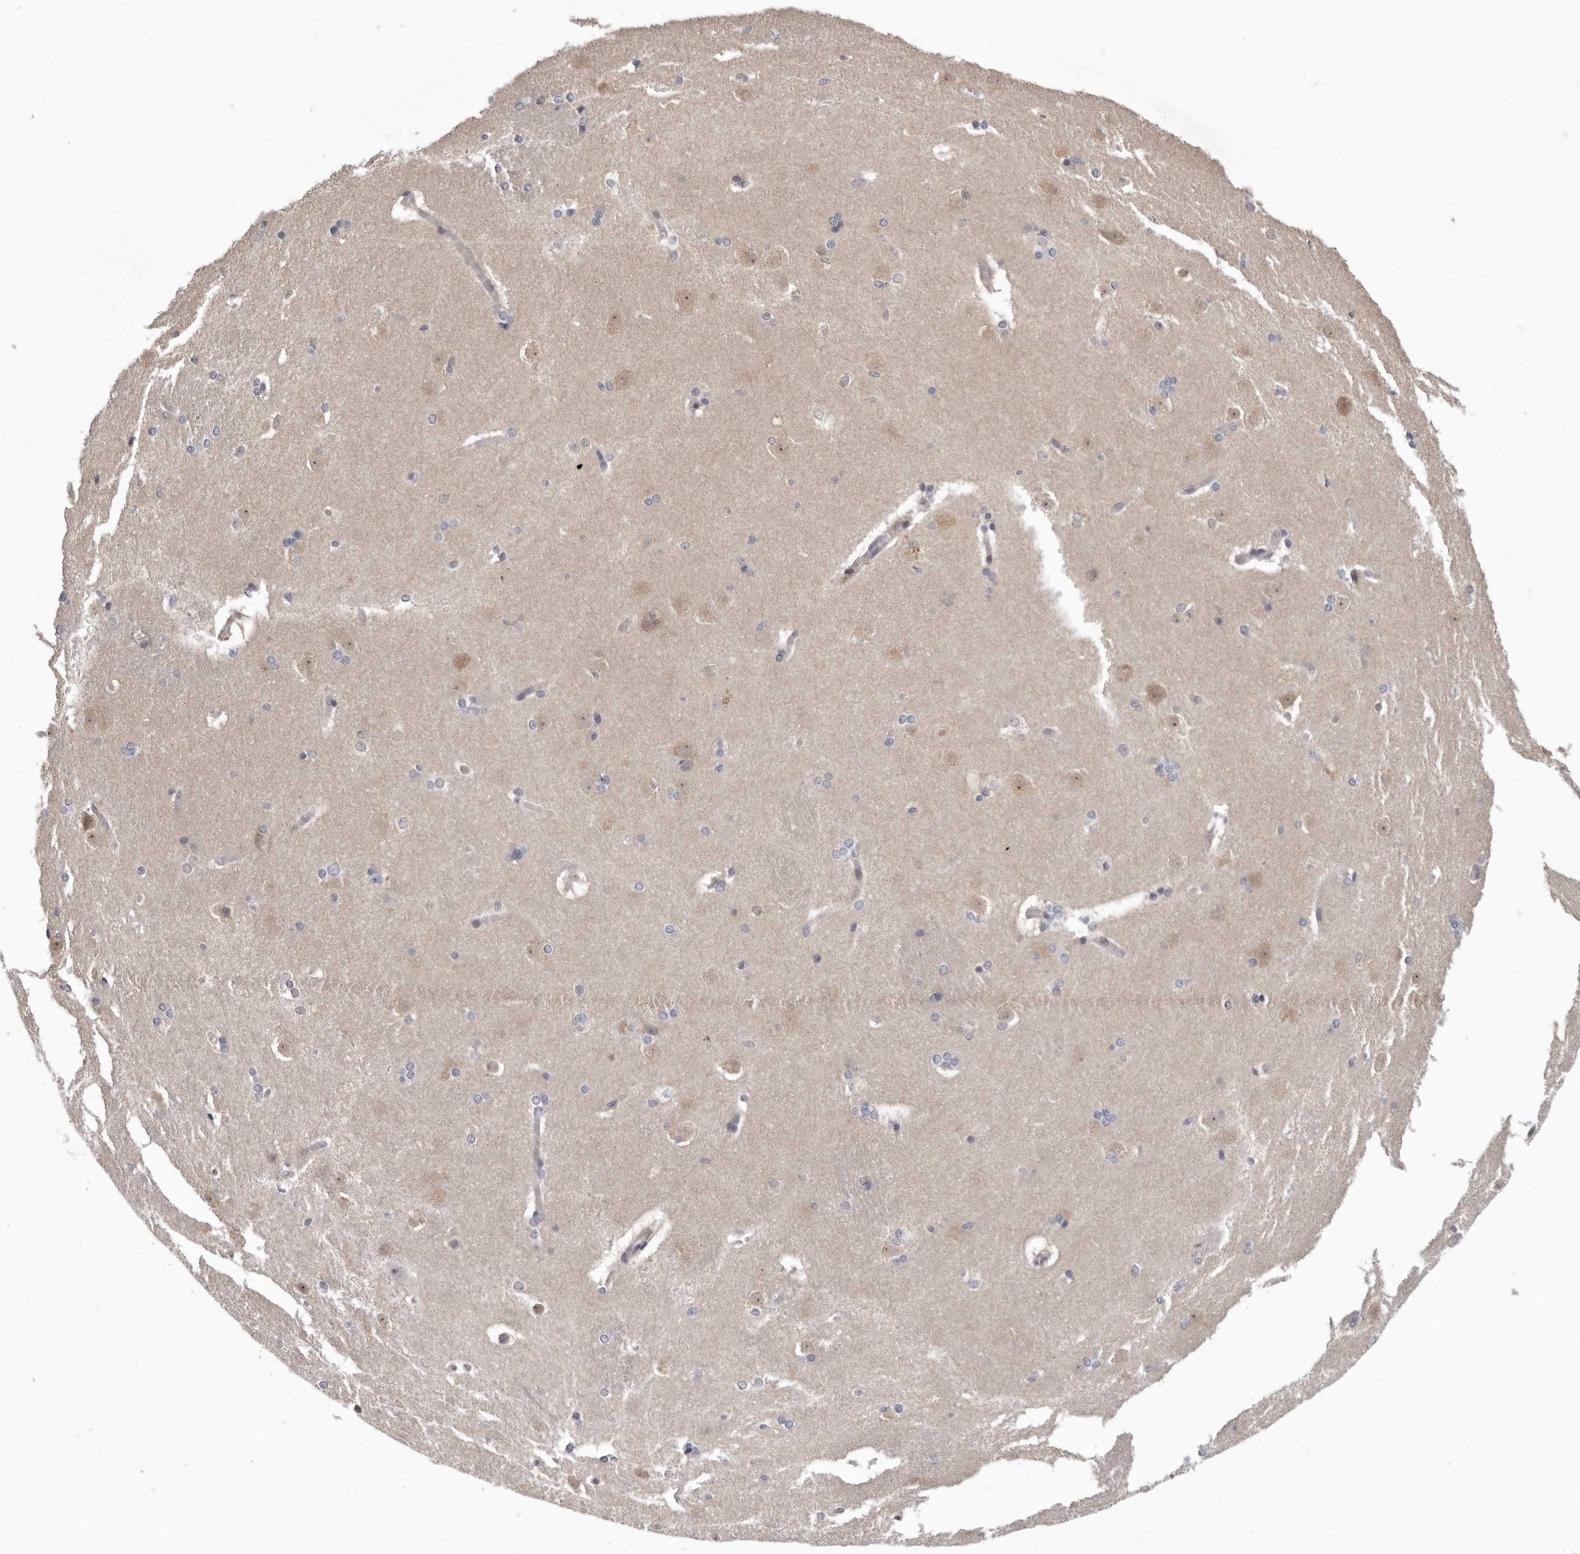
{"staining": {"intensity": "negative", "quantity": "none", "location": "none"}, "tissue": "caudate", "cell_type": "Glial cells", "image_type": "normal", "snomed": [{"axis": "morphology", "description": "Normal tissue, NOS"}, {"axis": "topography", "description": "Lateral ventricle wall"}], "caption": "Human caudate stained for a protein using IHC displays no expression in glial cells.", "gene": "RALGPS2", "patient": {"sex": "female", "age": 19}}